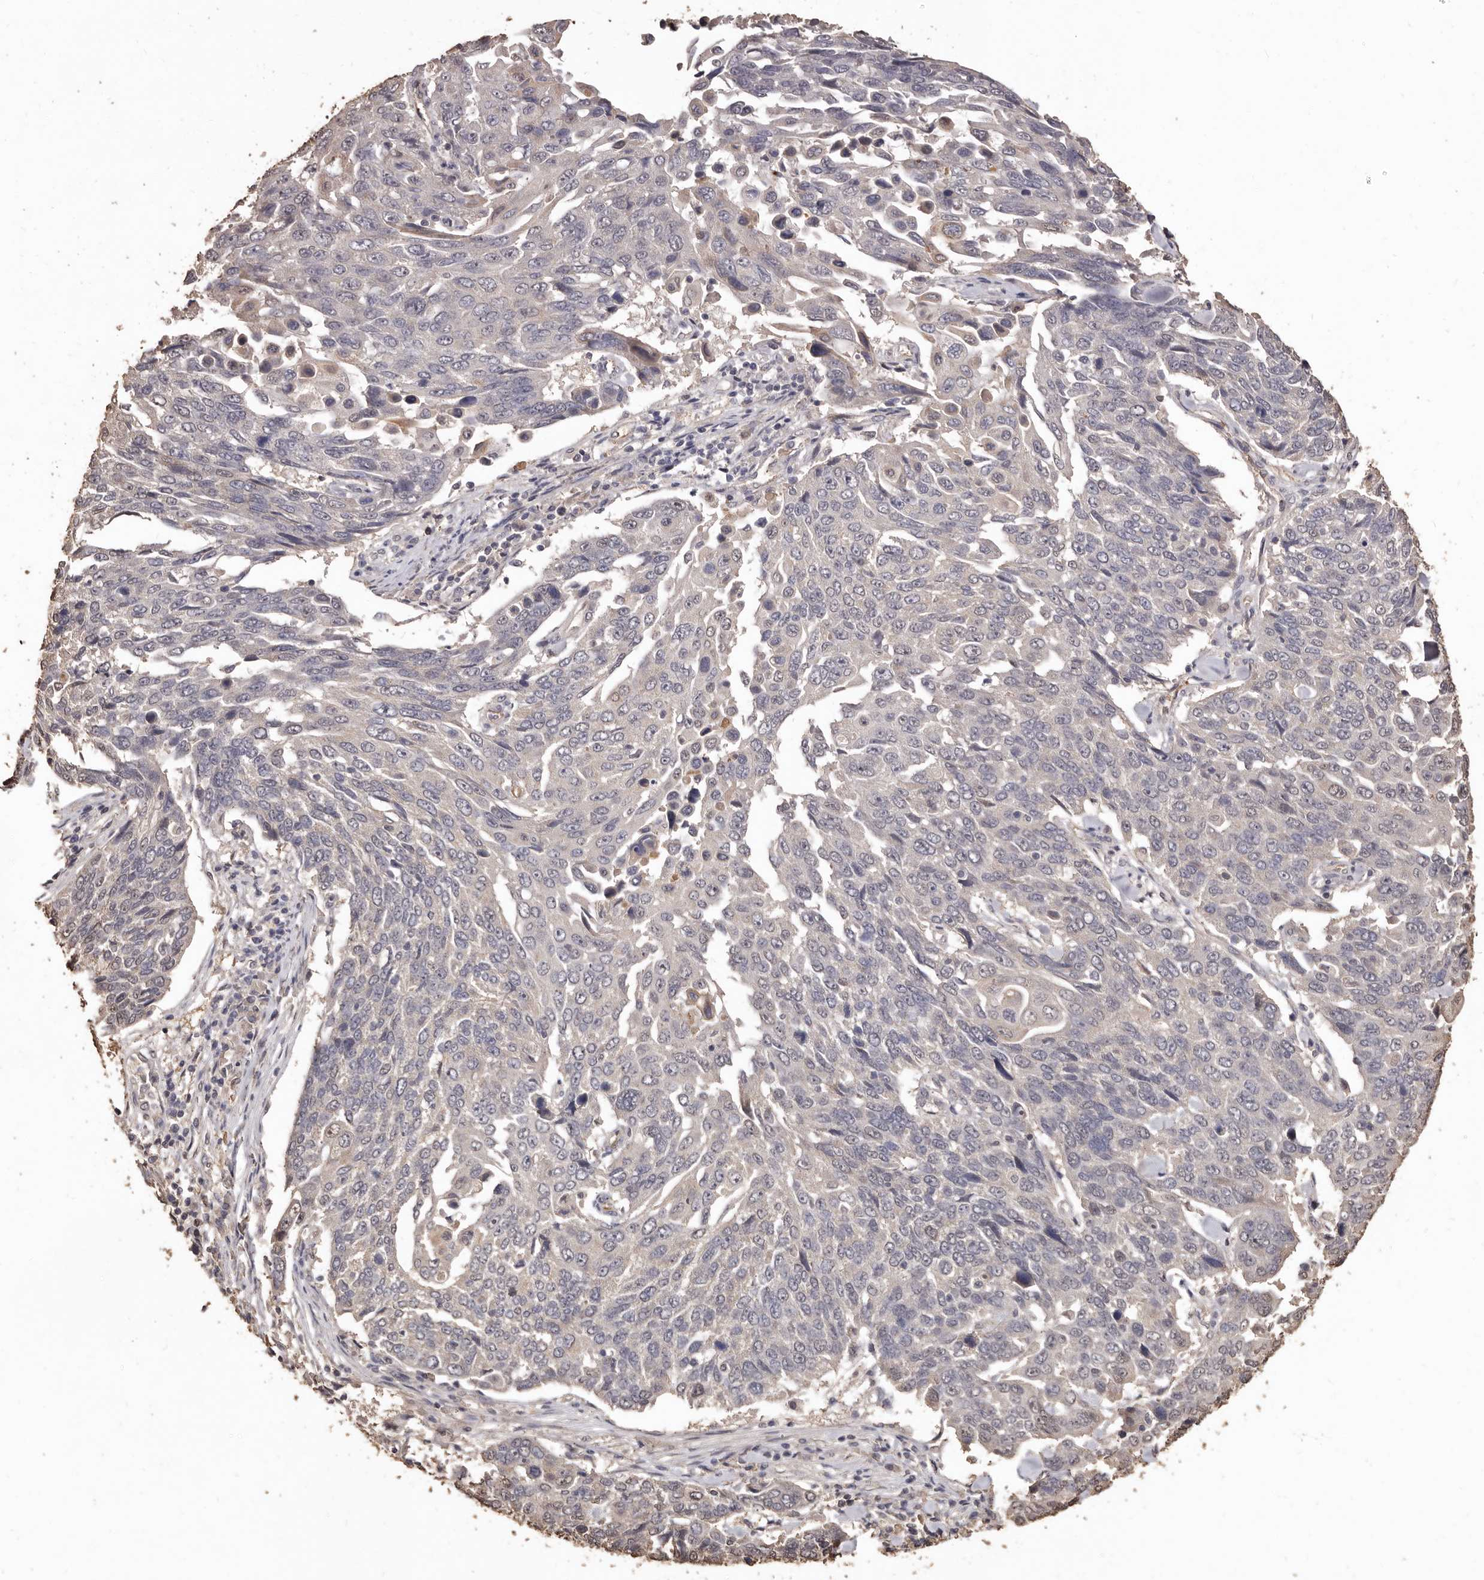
{"staining": {"intensity": "negative", "quantity": "none", "location": "none"}, "tissue": "lung cancer", "cell_type": "Tumor cells", "image_type": "cancer", "snomed": [{"axis": "morphology", "description": "Squamous cell carcinoma, NOS"}, {"axis": "topography", "description": "Lung"}], "caption": "Lung cancer (squamous cell carcinoma) was stained to show a protein in brown. There is no significant positivity in tumor cells.", "gene": "INAVA", "patient": {"sex": "male", "age": 66}}